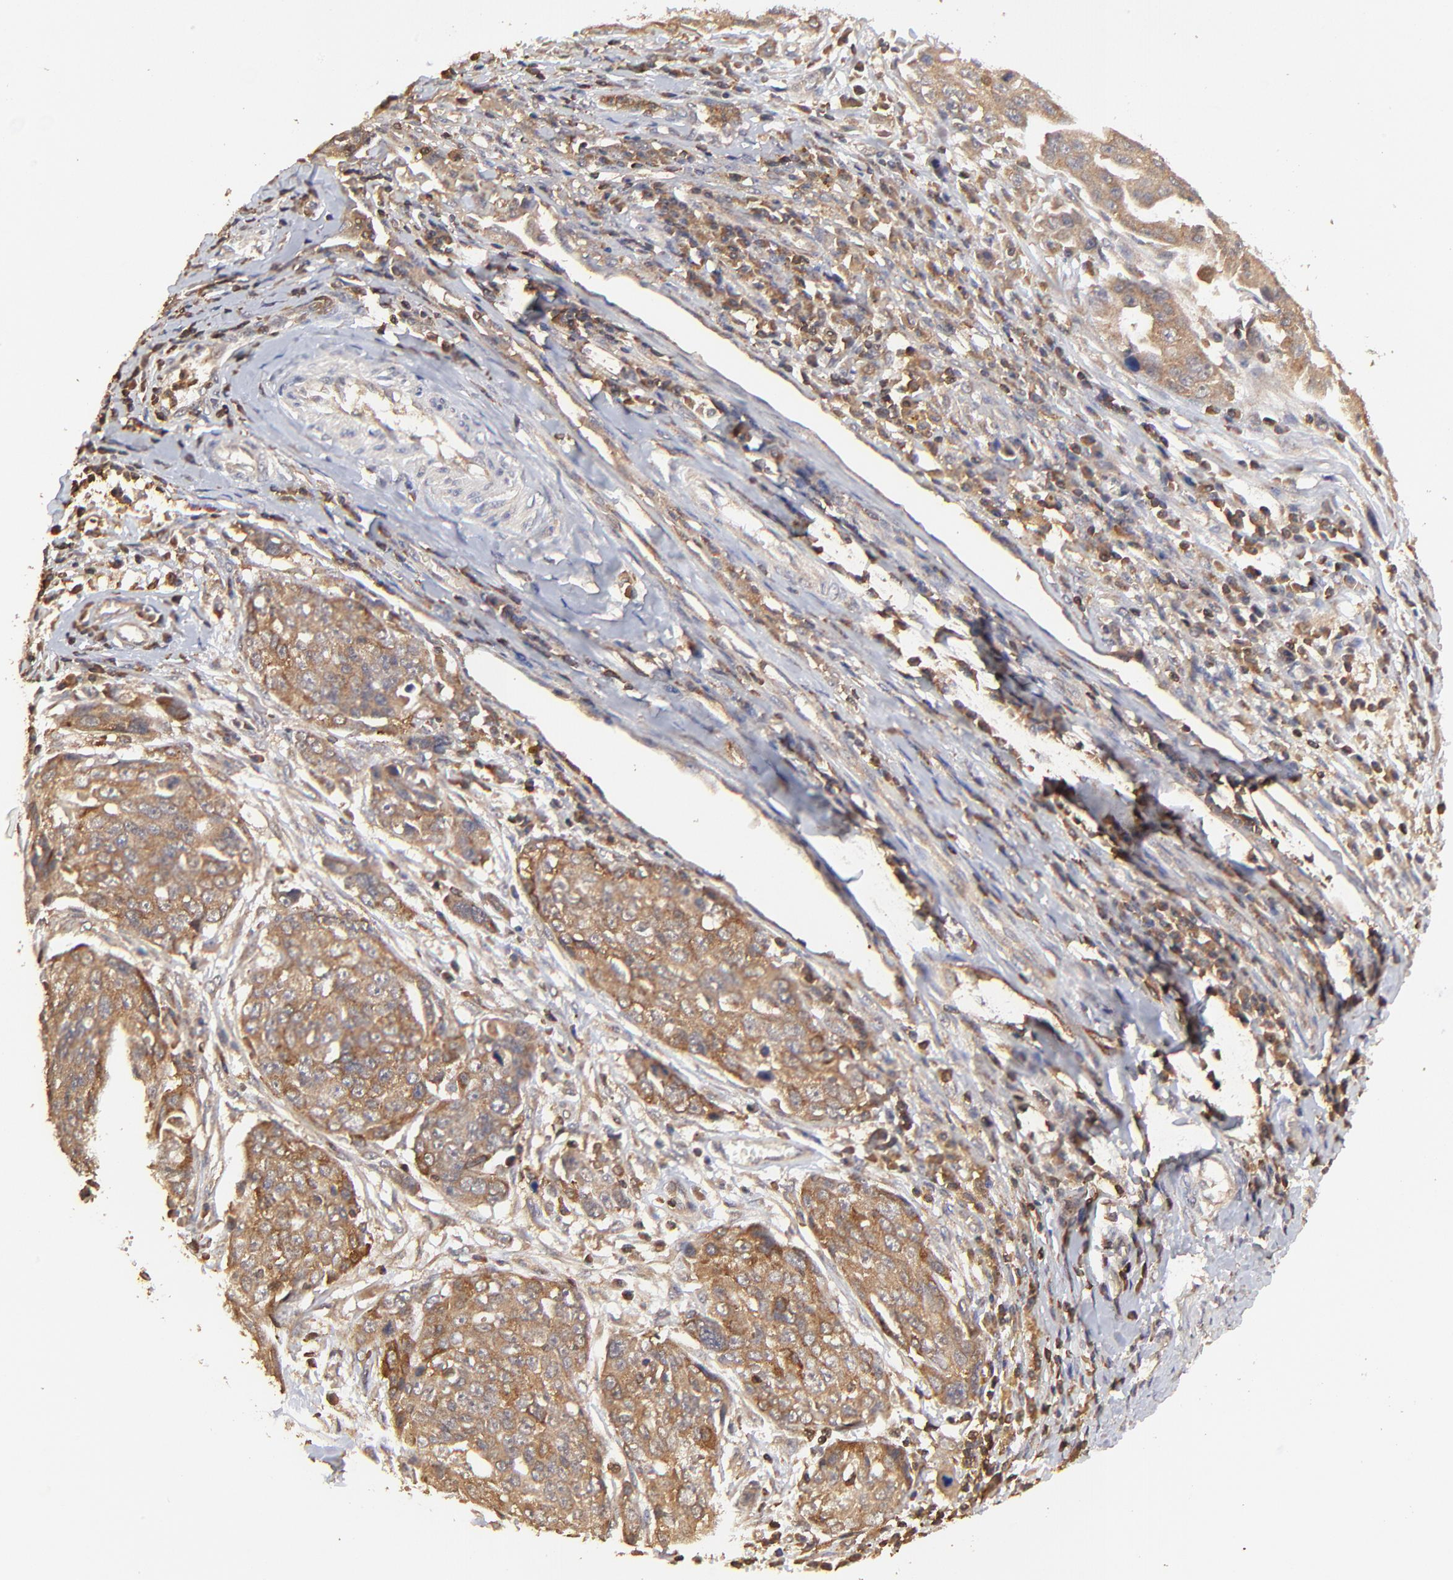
{"staining": {"intensity": "strong", "quantity": ">75%", "location": "cytoplasmic/membranous"}, "tissue": "ovarian cancer", "cell_type": "Tumor cells", "image_type": "cancer", "snomed": [{"axis": "morphology", "description": "Carcinoma, endometroid"}, {"axis": "topography", "description": "Ovary"}], "caption": "Human endometroid carcinoma (ovarian) stained with a protein marker shows strong staining in tumor cells.", "gene": "STON2", "patient": {"sex": "female", "age": 75}}